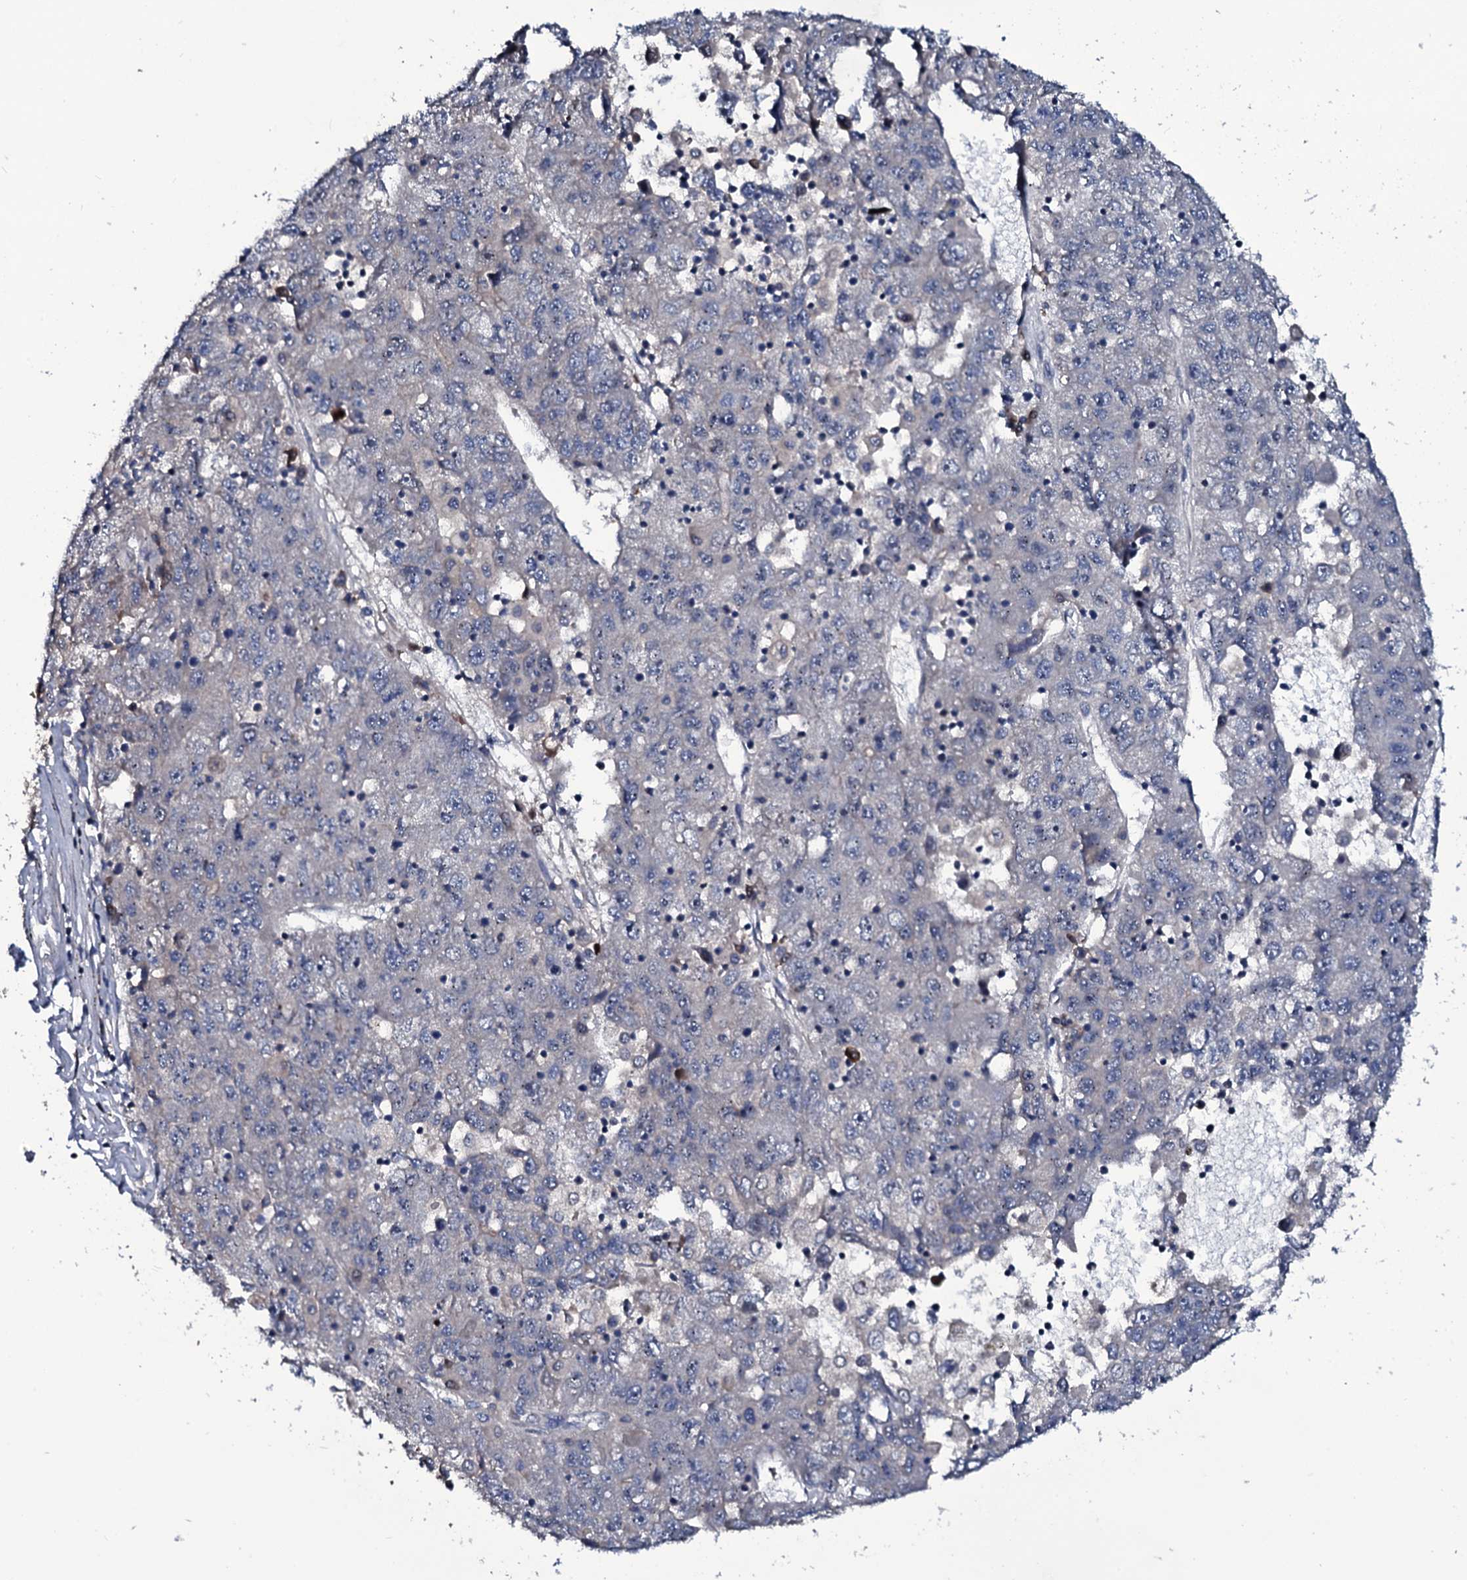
{"staining": {"intensity": "negative", "quantity": "none", "location": "none"}, "tissue": "liver cancer", "cell_type": "Tumor cells", "image_type": "cancer", "snomed": [{"axis": "morphology", "description": "Carcinoma, Hepatocellular, NOS"}, {"axis": "topography", "description": "Liver"}], "caption": "The photomicrograph exhibits no significant positivity in tumor cells of hepatocellular carcinoma (liver).", "gene": "LYG2", "patient": {"sex": "male", "age": 49}}